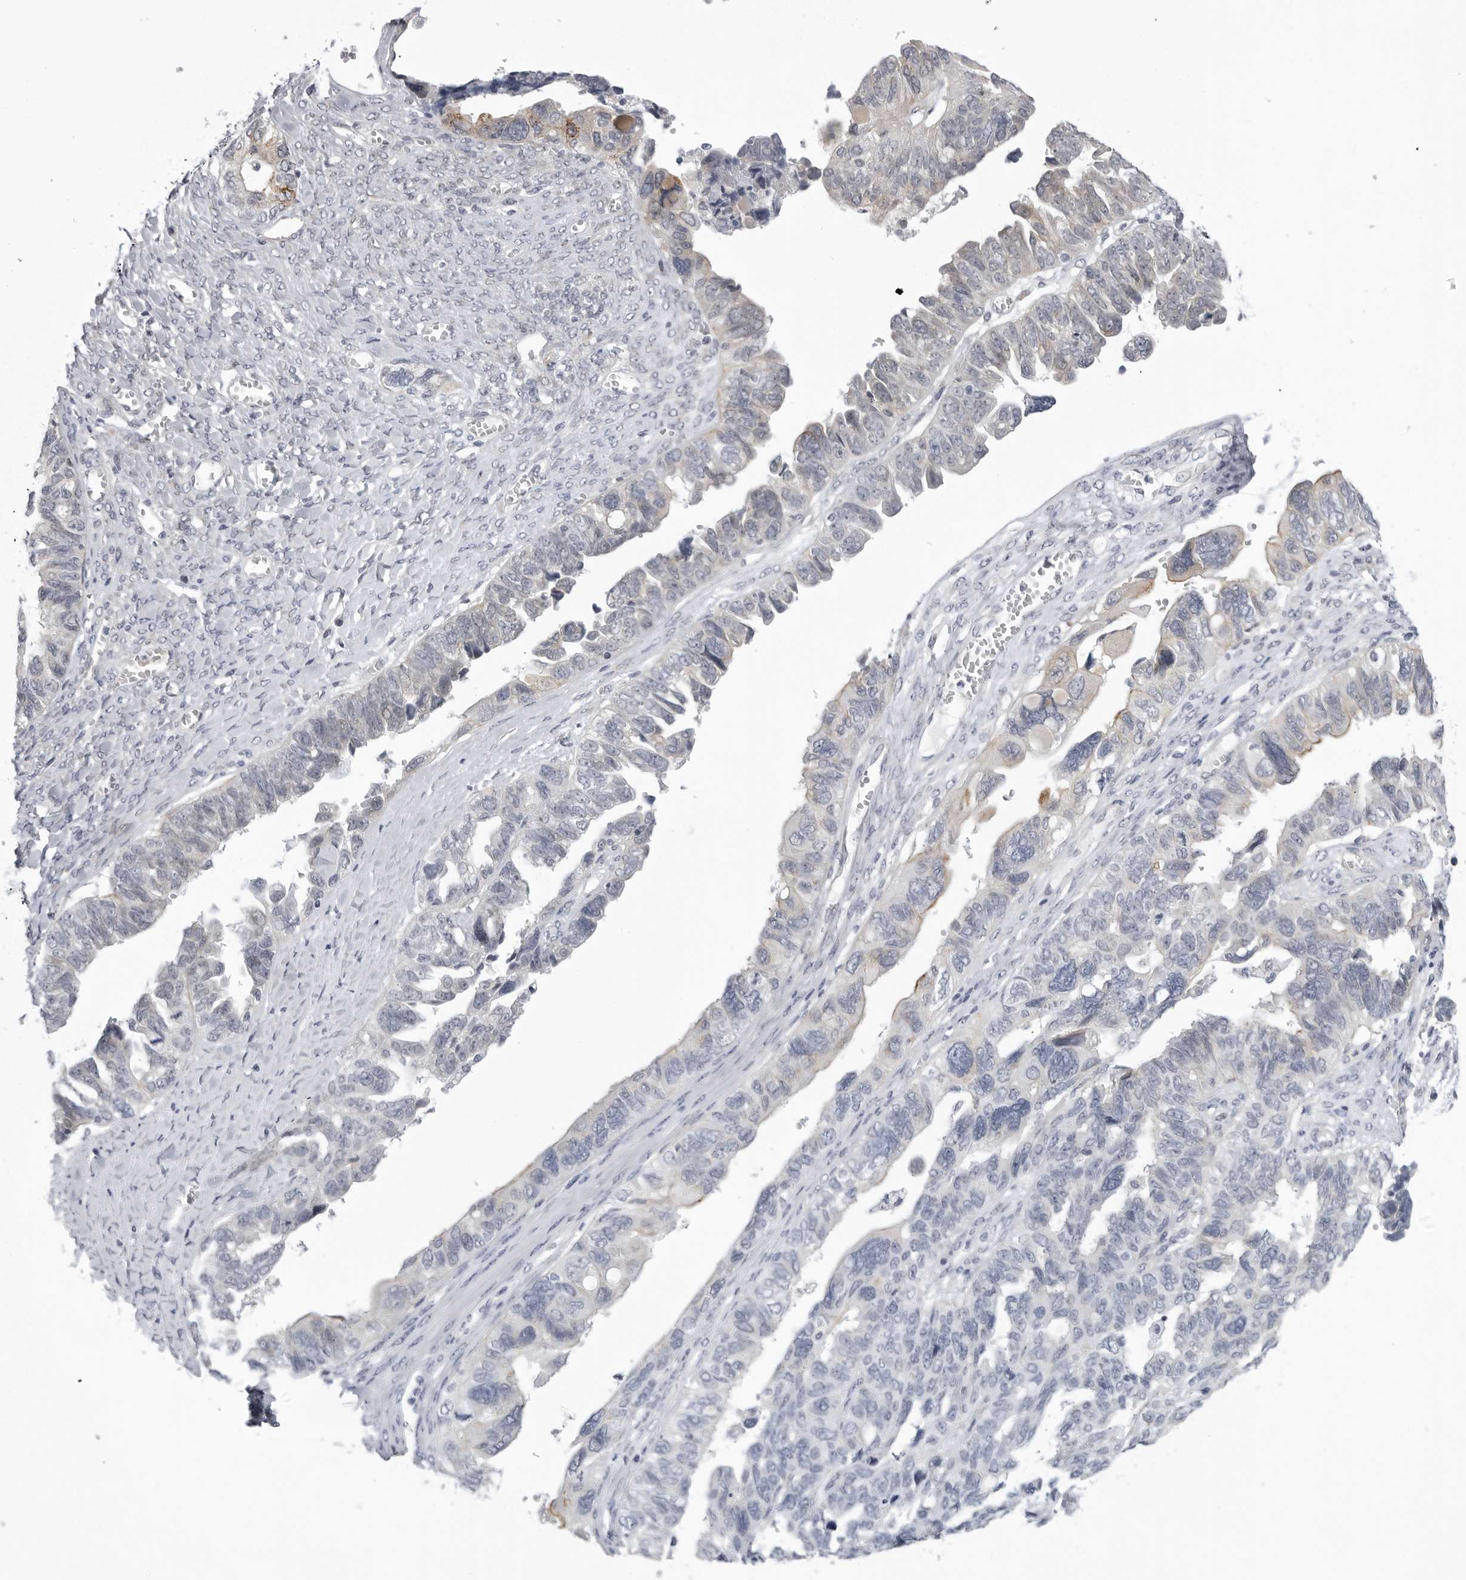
{"staining": {"intensity": "negative", "quantity": "none", "location": "none"}, "tissue": "ovarian cancer", "cell_type": "Tumor cells", "image_type": "cancer", "snomed": [{"axis": "morphology", "description": "Cystadenocarcinoma, serous, NOS"}, {"axis": "topography", "description": "Ovary"}], "caption": "Micrograph shows no significant protein staining in tumor cells of serous cystadenocarcinoma (ovarian). Brightfield microscopy of IHC stained with DAB (brown) and hematoxylin (blue), captured at high magnification.", "gene": "LRRC45", "patient": {"sex": "female", "age": 79}}